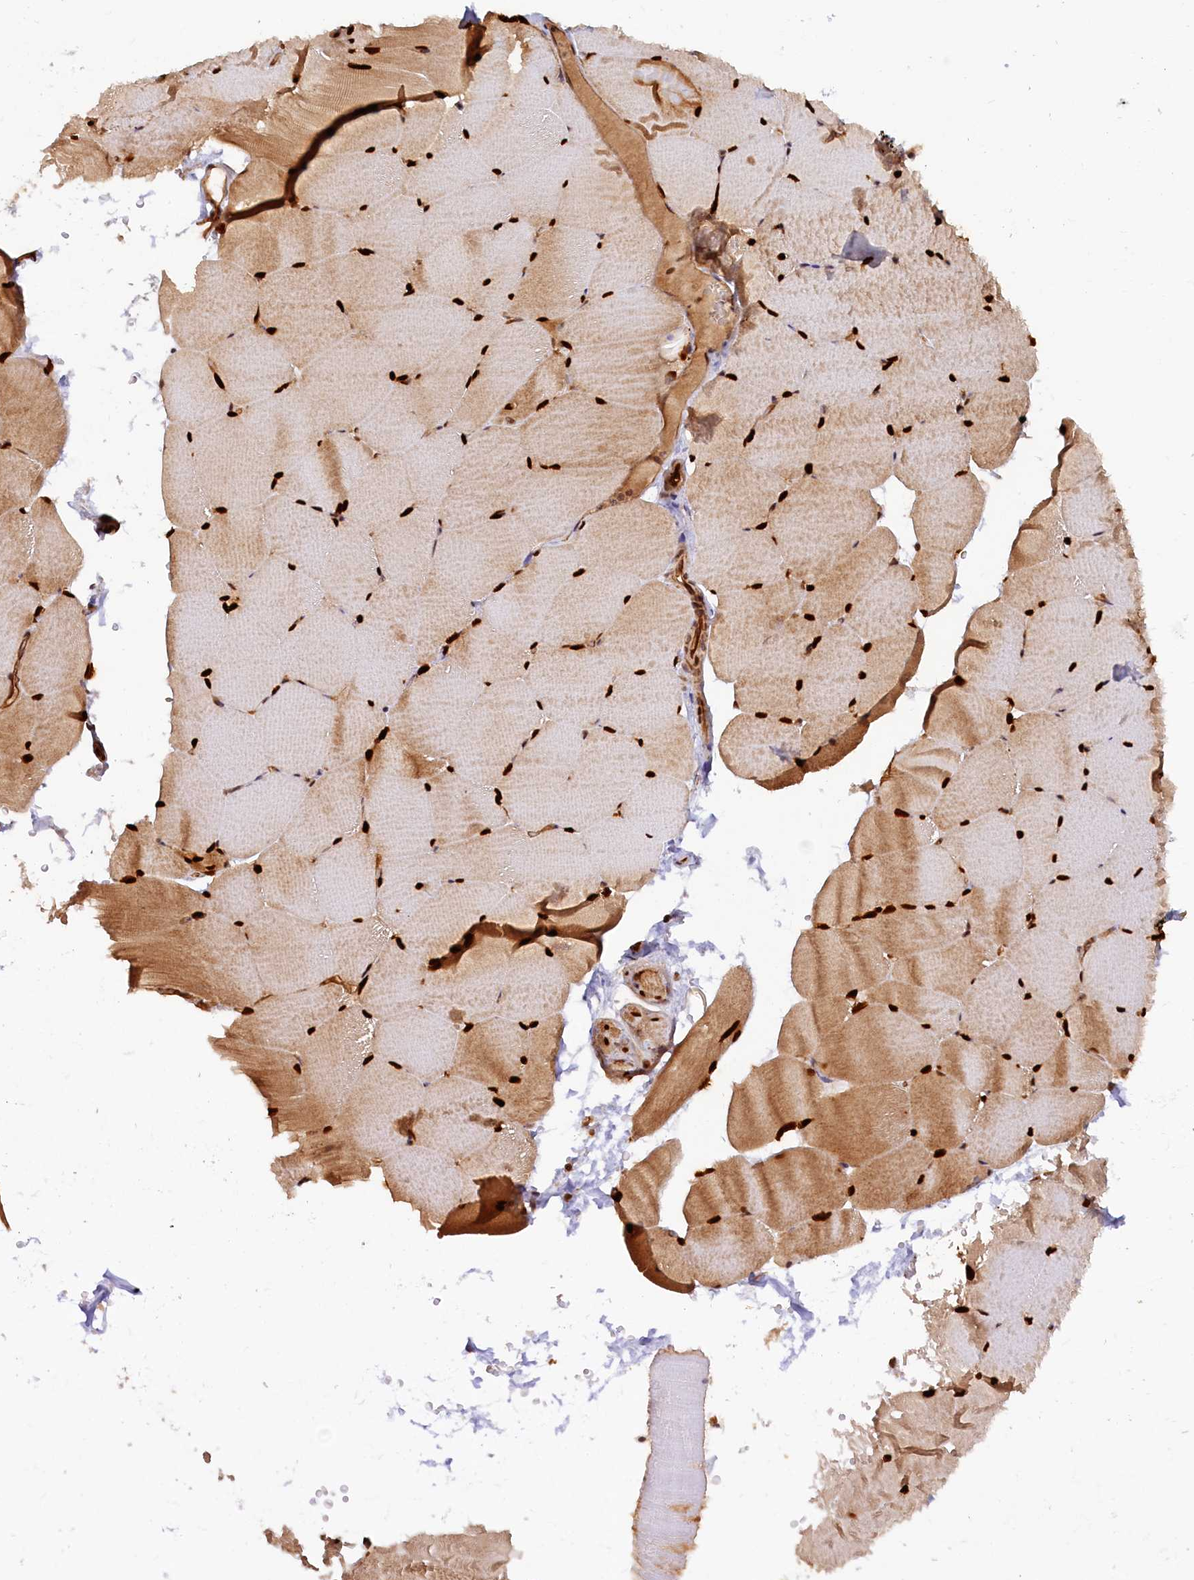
{"staining": {"intensity": "strong", "quantity": ">75%", "location": "cytoplasmic/membranous,nuclear"}, "tissue": "skeletal muscle", "cell_type": "Myocytes", "image_type": "normal", "snomed": [{"axis": "morphology", "description": "Normal tissue, NOS"}, {"axis": "topography", "description": "Skeletal muscle"}, {"axis": "topography", "description": "Parathyroid gland"}], "caption": "The photomicrograph shows a brown stain indicating the presence of a protein in the cytoplasmic/membranous,nuclear of myocytes in skeletal muscle. The staining was performed using DAB (3,3'-diaminobenzidine), with brown indicating positive protein expression. Nuclei are stained blue with hematoxylin.", "gene": "ANKRD24", "patient": {"sex": "female", "age": 37}}